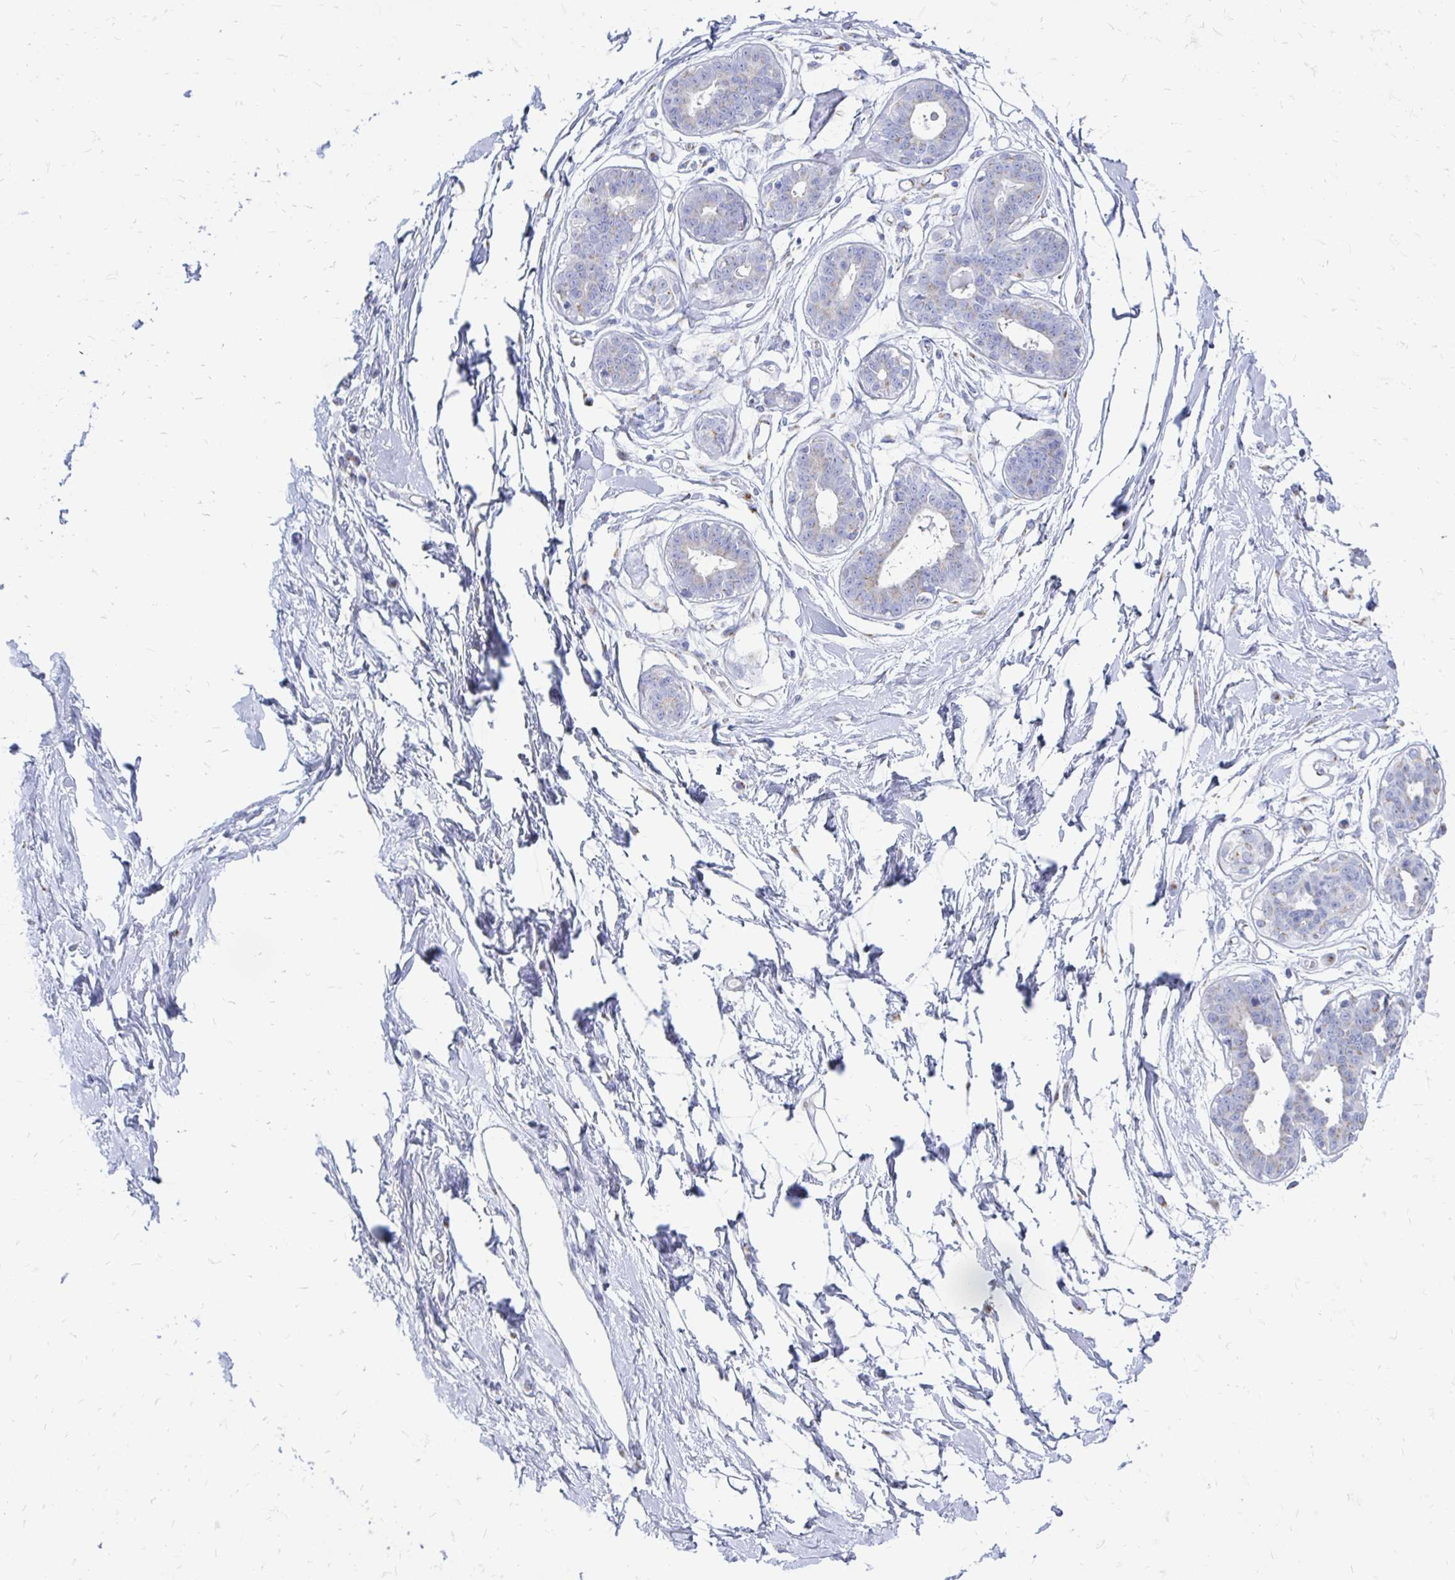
{"staining": {"intensity": "negative", "quantity": "none", "location": "none"}, "tissue": "breast", "cell_type": "Adipocytes", "image_type": "normal", "snomed": [{"axis": "morphology", "description": "Normal tissue, NOS"}, {"axis": "topography", "description": "Breast"}], "caption": "This is an IHC micrograph of unremarkable breast. There is no positivity in adipocytes.", "gene": "PAGE4", "patient": {"sex": "female", "age": 45}}